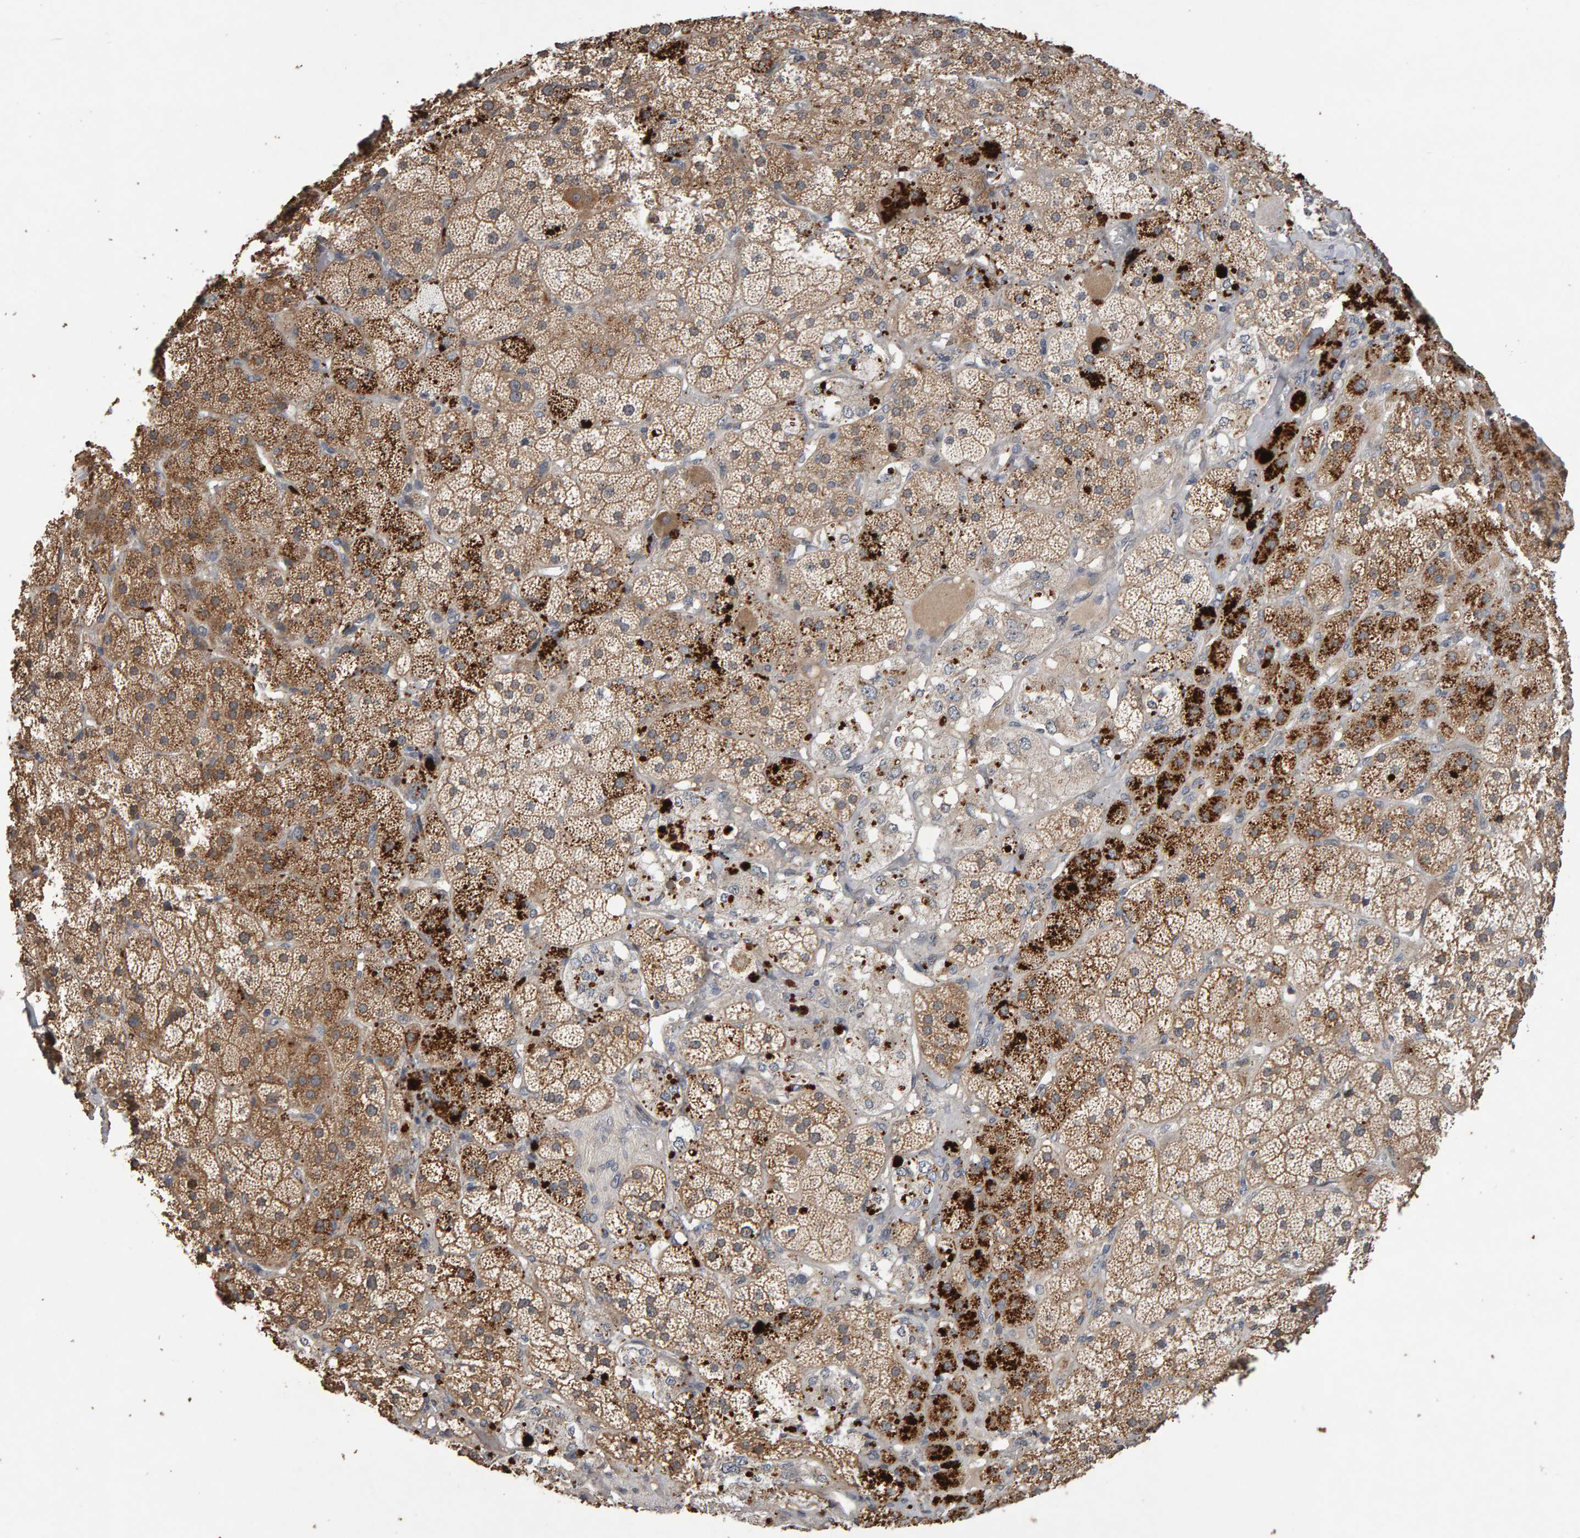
{"staining": {"intensity": "strong", "quantity": "25%-75%", "location": "cytoplasmic/membranous"}, "tissue": "adrenal gland", "cell_type": "Glandular cells", "image_type": "normal", "snomed": [{"axis": "morphology", "description": "Normal tissue, NOS"}, {"axis": "topography", "description": "Adrenal gland"}], "caption": "The immunohistochemical stain highlights strong cytoplasmic/membranous staining in glandular cells of unremarkable adrenal gland.", "gene": "COASY", "patient": {"sex": "male", "age": 57}}